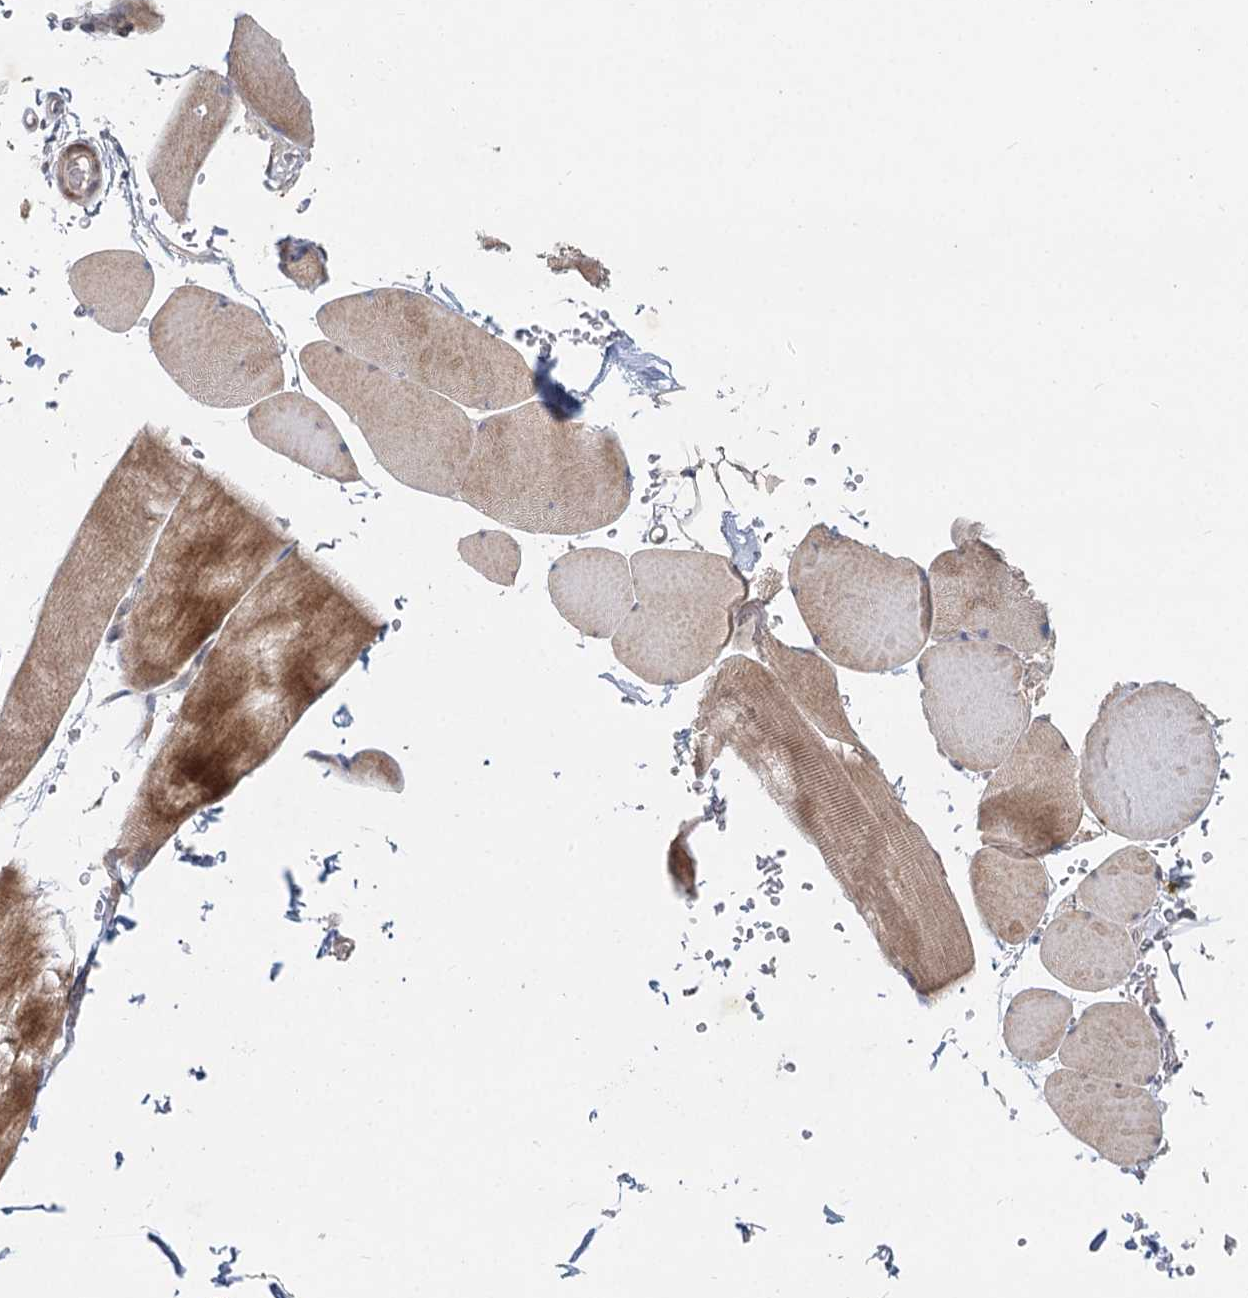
{"staining": {"intensity": "moderate", "quantity": "25%-75%", "location": "cytoplasmic/membranous"}, "tissue": "skeletal muscle", "cell_type": "Myocytes", "image_type": "normal", "snomed": [{"axis": "morphology", "description": "Normal tissue, NOS"}, {"axis": "topography", "description": "Skeletal muscle"}, {"axis": "topography", "description": "Head-Neck"}], "caption": "Myocytes exhibit medium levels of moderate cytoplasmic/membranous staining in approximately 25%-75% of cells in normal human skeletal muscle.", "gene": "AP3B1", "patient": {"sex": "male", "age": 66}}